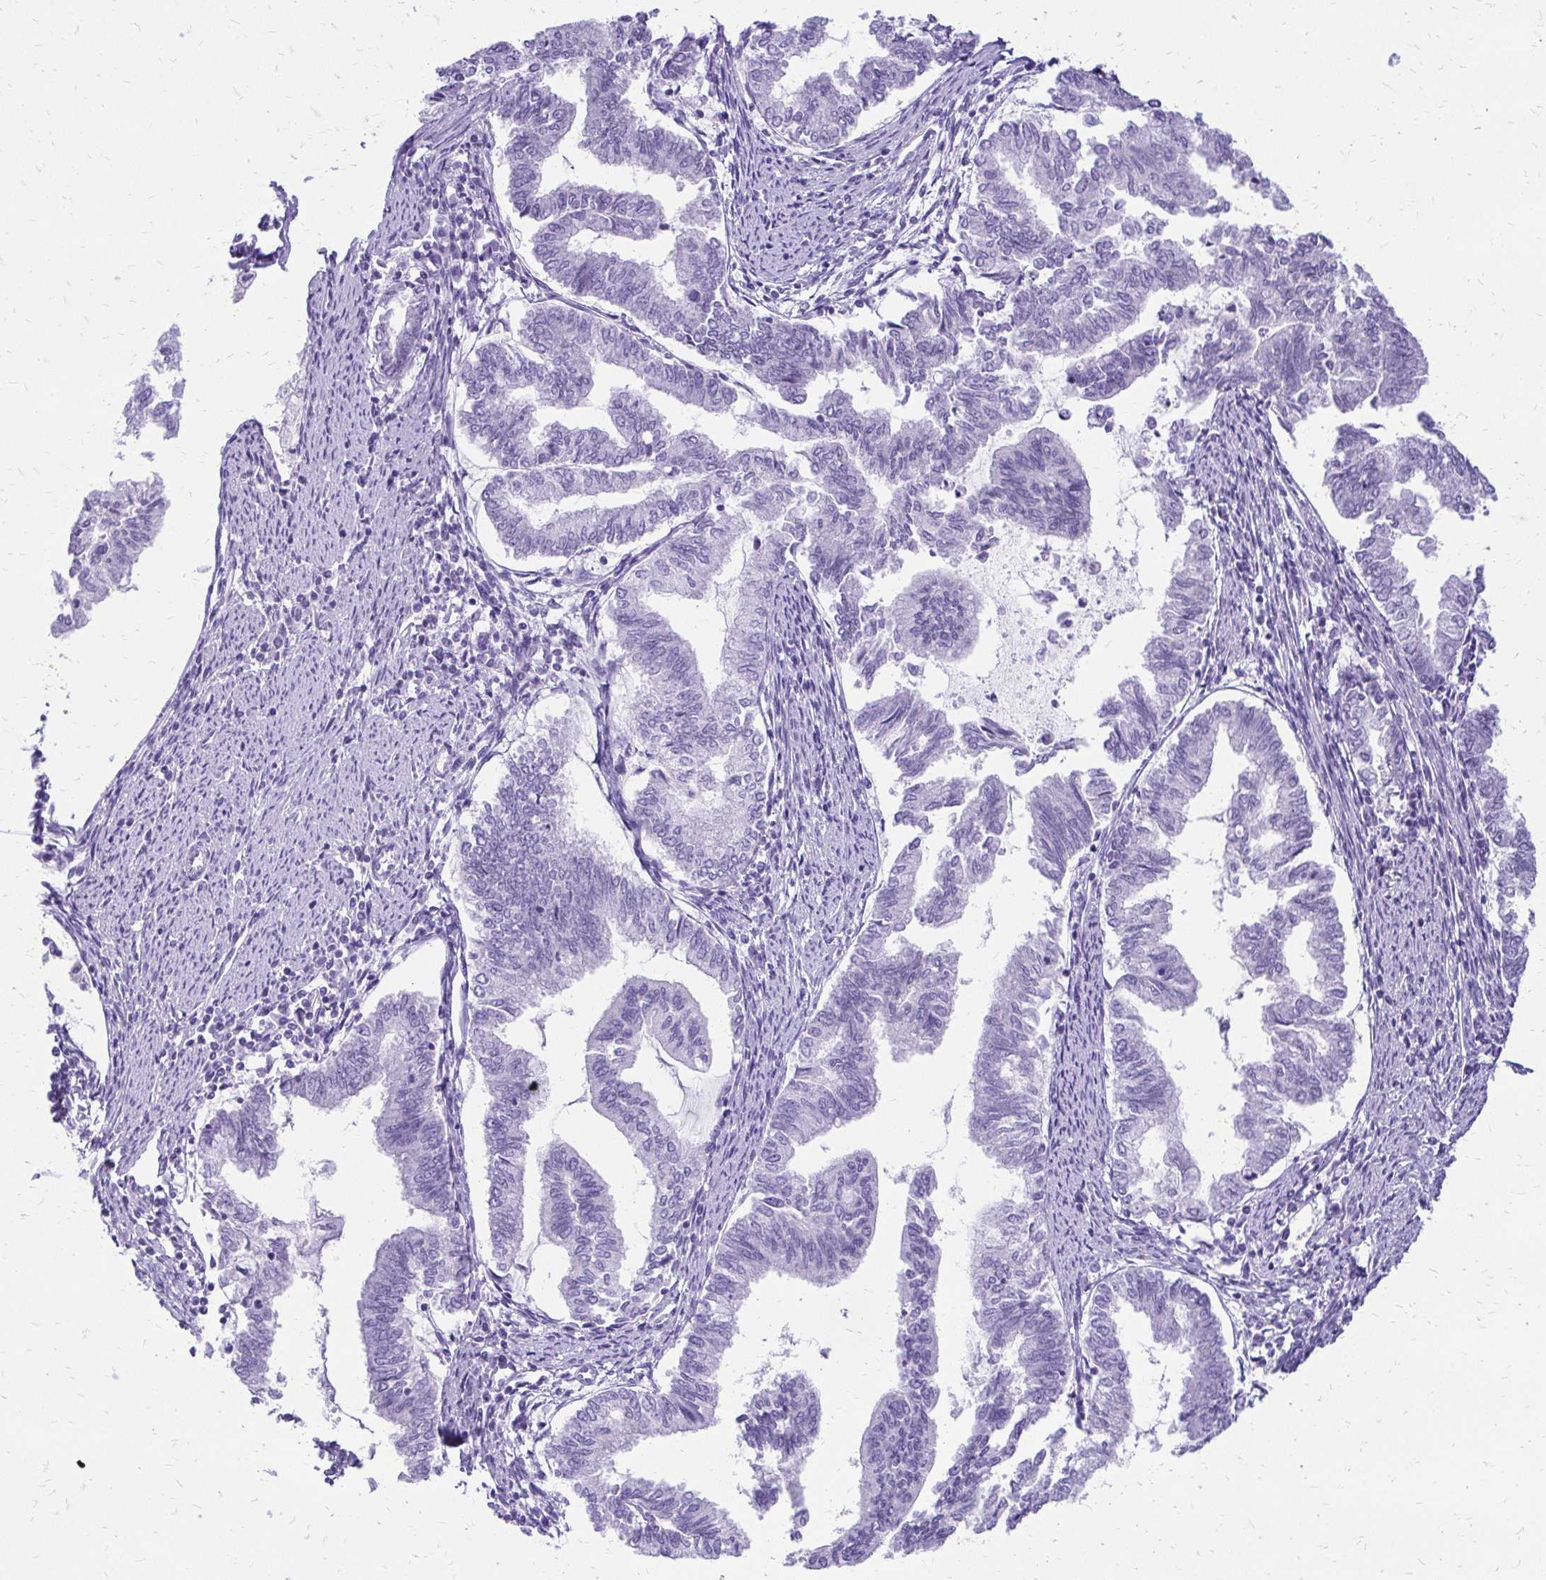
{"staining": {"intensity": "negative", "quantity": "none", "location": "none"}, "tissue": "endometrial cancer", "cell_type": "Tumor cells", "image_type": "cancer", "snomed": [{"axis": "morphology", "description": "Adenocarcinoma, NOS"}, {"axis": "topography", "description": "Endometrium"}], "caption": "There is no significant positivity in tumor cells of endometrial adenocarcinoma.", "gene": "SLC32A1", "patient": {"sex": "female", "age": 79}}